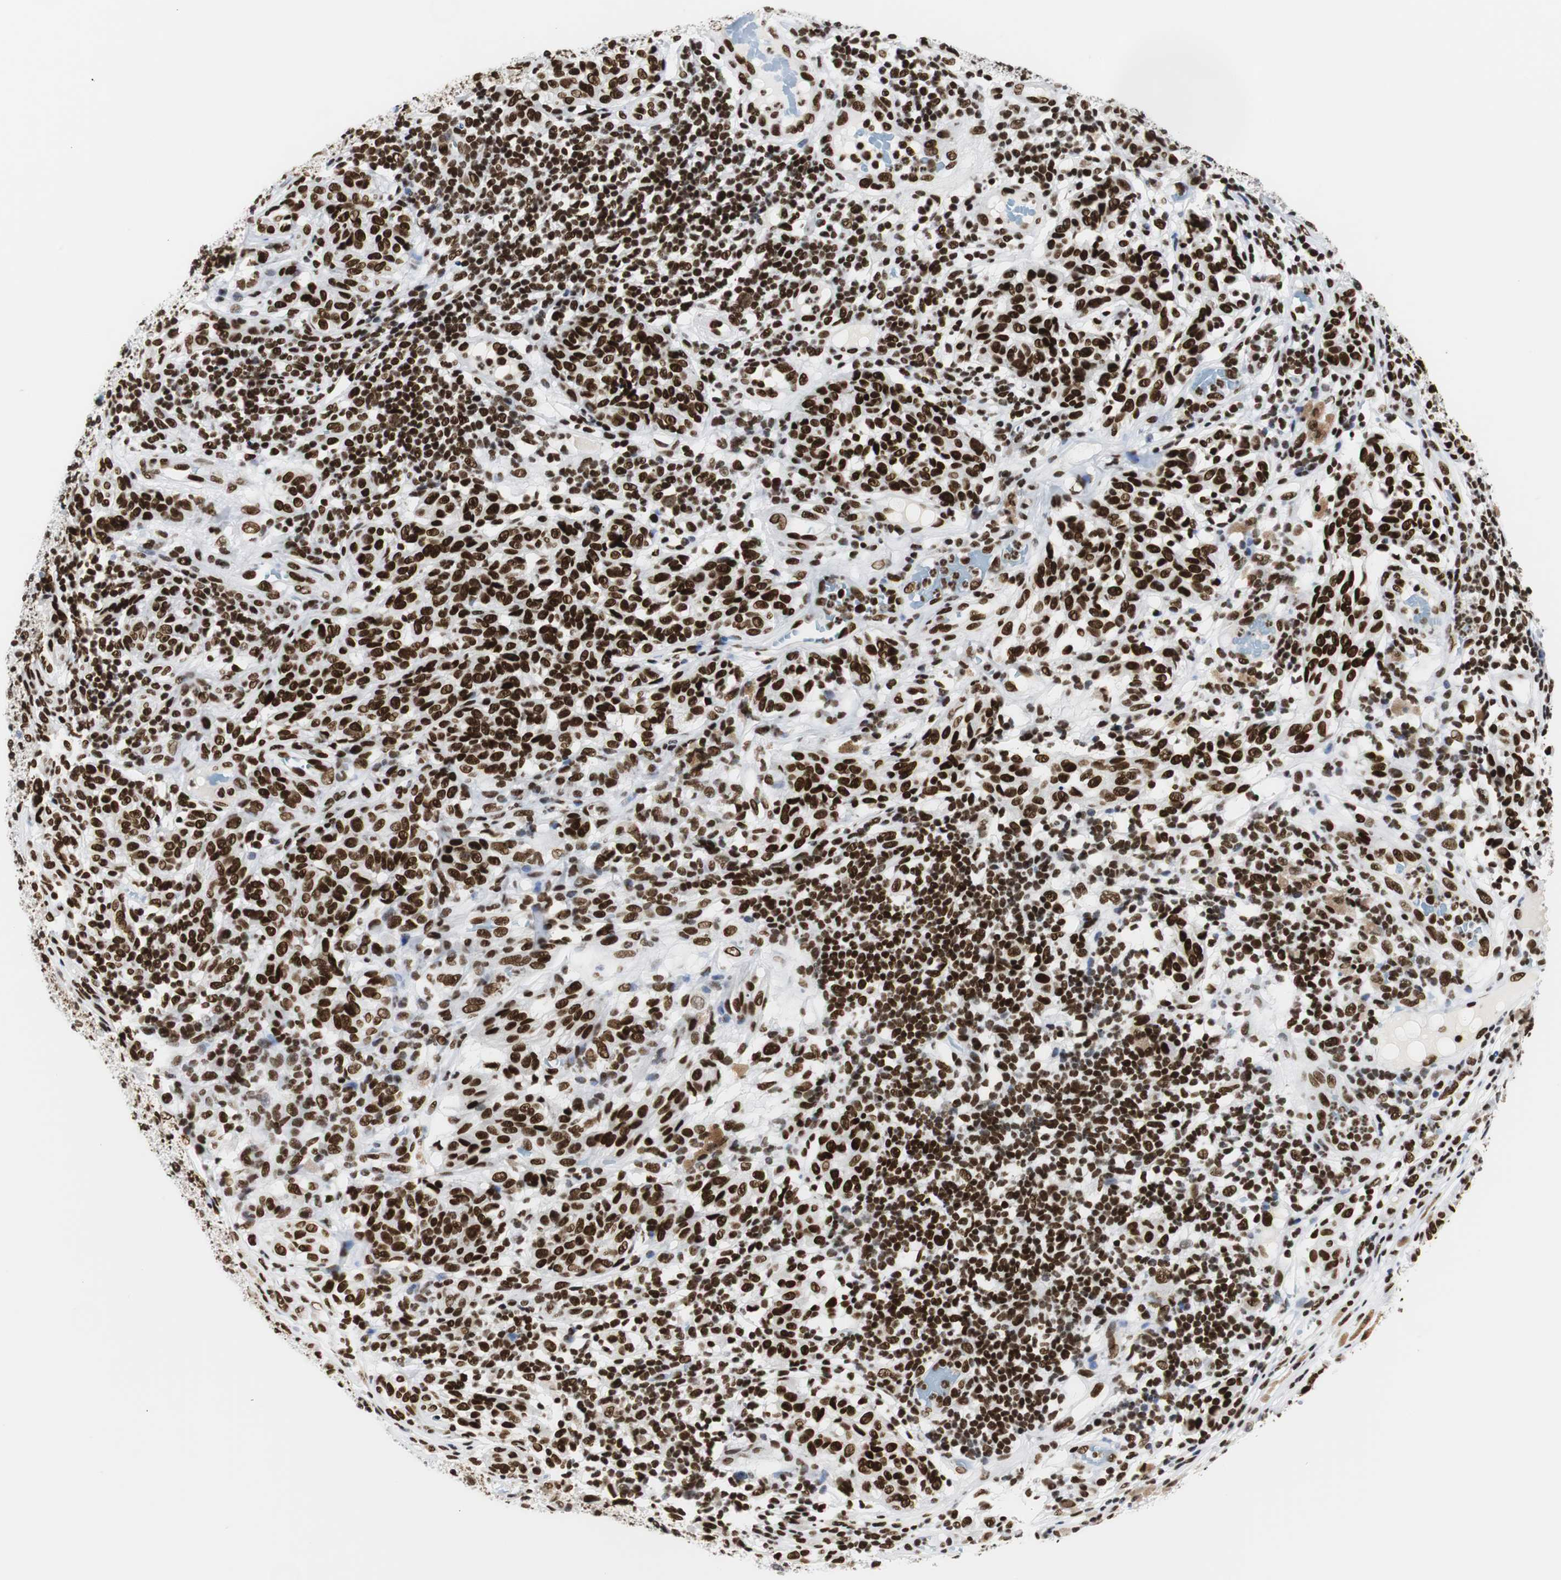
{"staining": {"intensity": "strong", "quantity": ">75%", "location": "nuclear"}, "tissue": "melanoma", "cell_type": "Tumor cells", "image_type": "cancer", "snomed": [{"axis": "morphology", "description": "Malignant melanoma, NOS"}, {"axis": "topography", "description": "Skin"}], "caption": "Protein expression analysis of melanoma exhibits strong nuclear positivity in approximately >75% of tumor cells.", "gene": "HNRNPH2", "patient": {"sex": "female", "age": 46}}